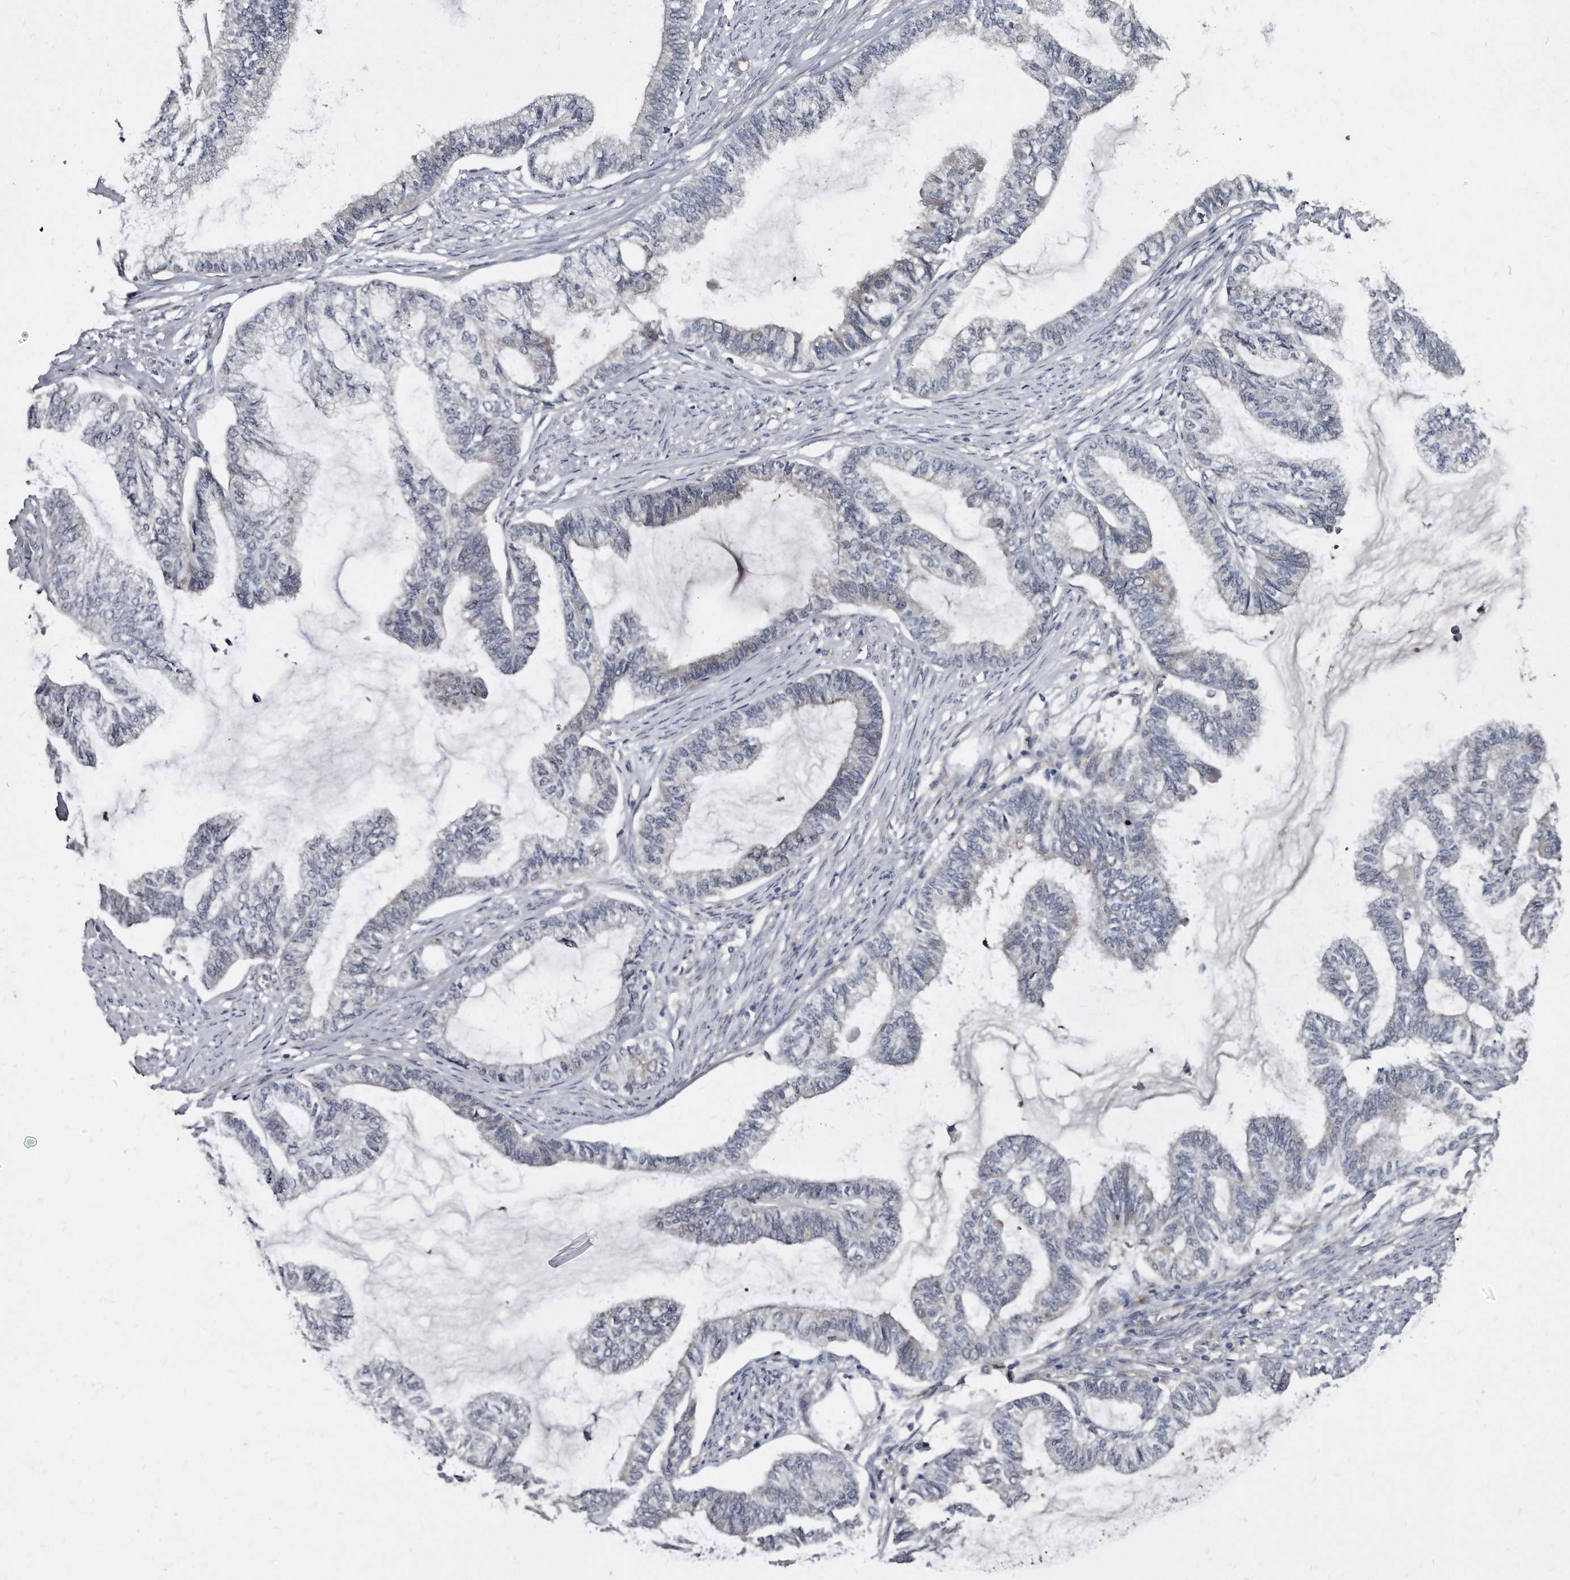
{"staining": {"intensity": "negative", "quantity": "none", "location": "none"}, "tissue": "endometrial cancer", "cell_type": "Tumor cells", "image_type": "cancer", "snomed": [{"axis": "morphology", "description": "Adenocarcinoma, NOS"}, {"axis": "topography", "description": "Endometrium"}], "caption": "Protein analysis of adenocarcinoma (endometrial) reveals no significant staining in tumor cells. (Brightfield microscopy of DAB (3,3'-diaminobenzidine) IHC at high magnification).", "gene": "KLHDC3", "patient": {"sex": "female", "age": 86}}